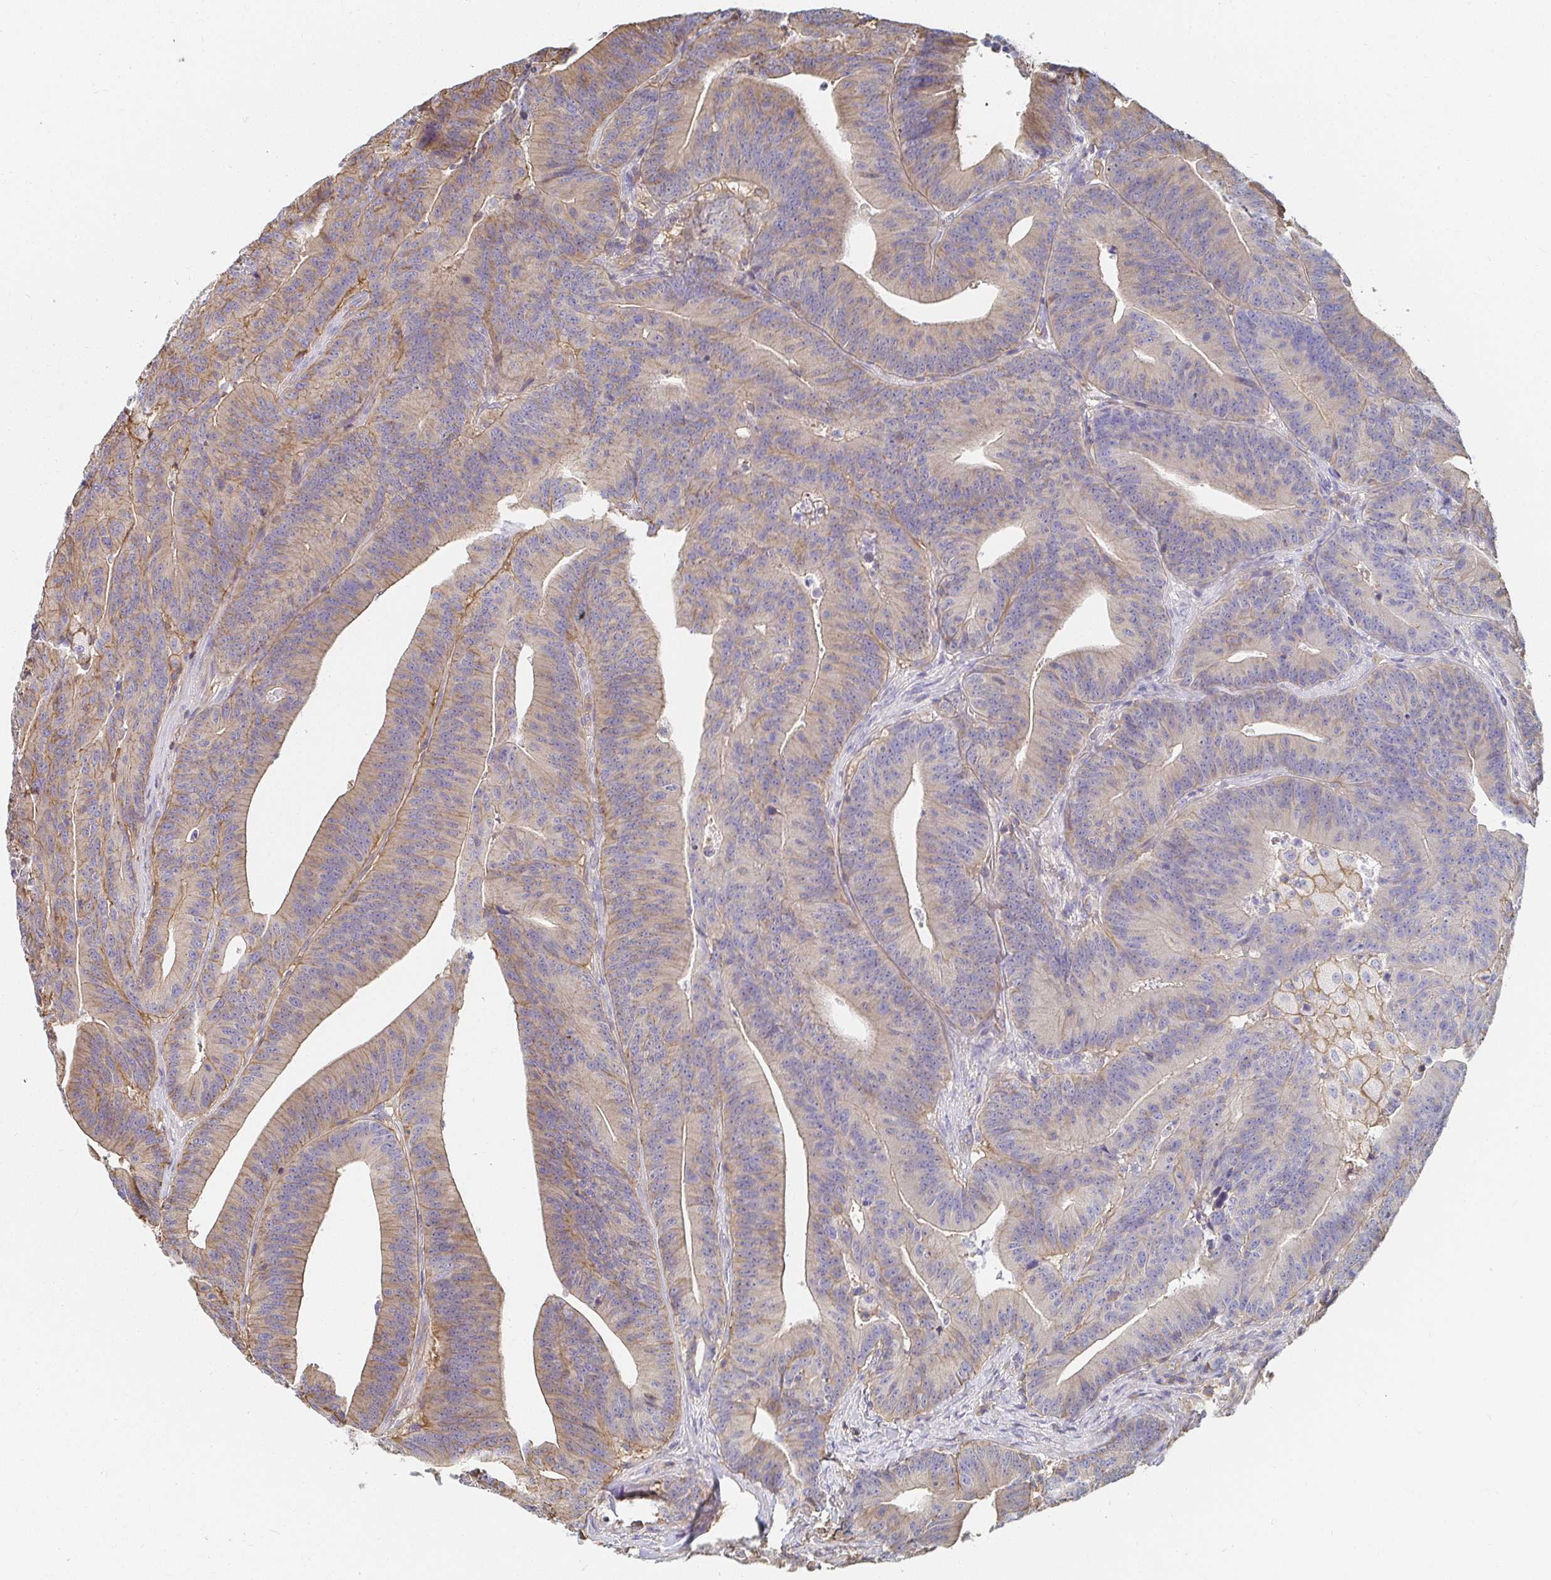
{"staining": {"intensity": "moderate", "quantity": "25%-75%", "location": "cytoplasmic/membranous"}, "tissue": "colorectal cancer", "cell_type": "Tumor cells", "image_type": "cancer", "snomed": [{"axis": "morphology", "description": "Adenocarcinoma, NOS"}, {"axis": "topography", "description": "Colon"}], "caption": "Colorectal adenocarcinoma stained with DAB (3,3'-diaminobenzidine) IHC shows medium levels of moderate cytoplasmic/membranous staining in about 25%-75% of tumor cells.", "gene": "TSPAN19", "patient": {"sex": "female", "age": 78}}